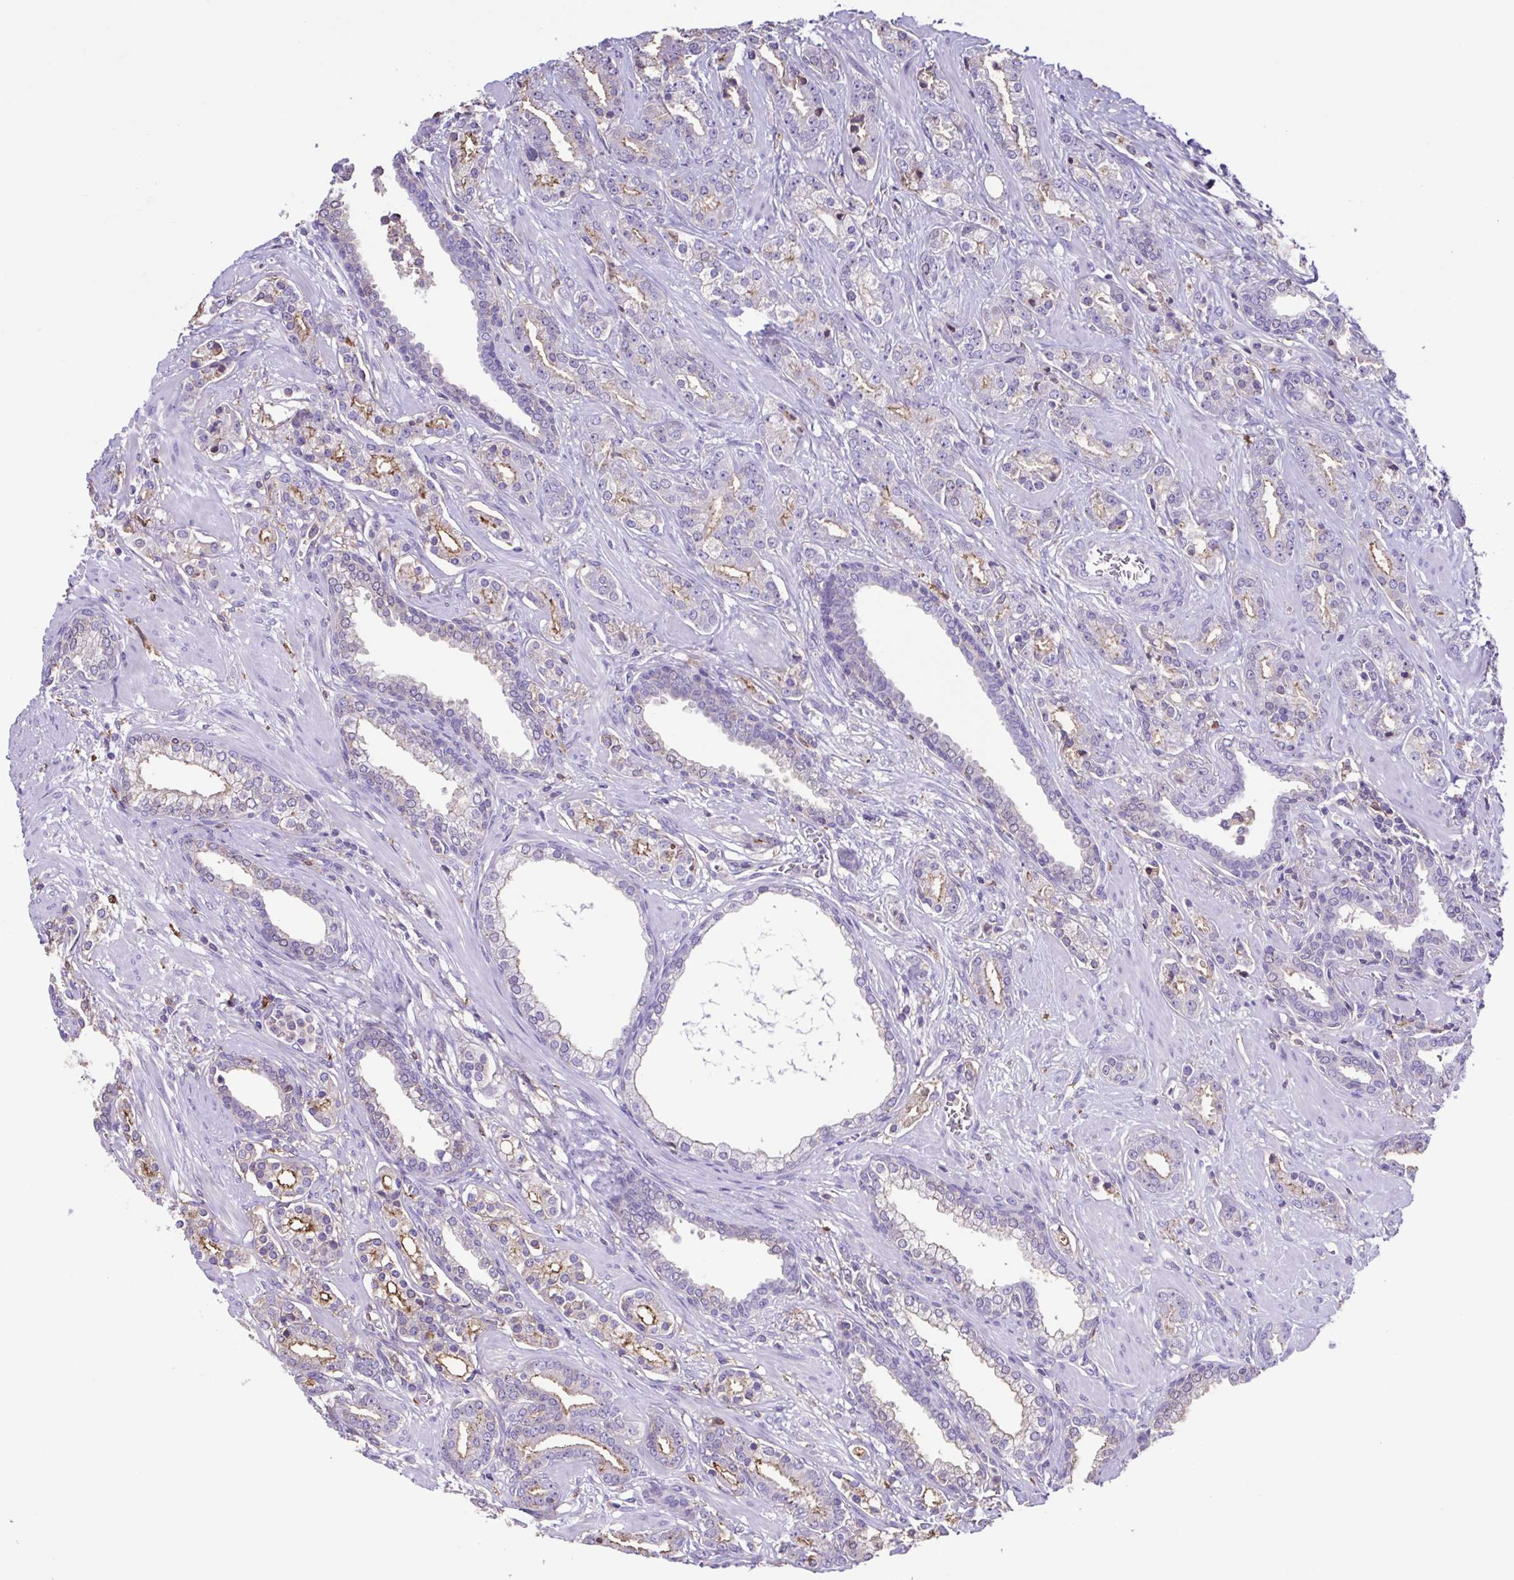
{"staining": {"intensity": "weak", "quantity": "25%-75%", "location": "cytoplasmic/membranous"}, "tissue": "prostate cancer", "cell_type": "Tumor cells", "image_type": "cancer", "snomed": [{"axis": "morphology", "description": "Adenocarcinoma, High grade"}, {"axis": "topography", "description": "Prostate"}], "caption": "Immunohistochemical staining of high-grade adenocarcinoma (prostate) reveals low levels of weak cytoplasmic/membranous staining in approximately 25%-75% of tumor cells.", "gene": "ANXA10", "patient": {"sex": "male", "age": 60}}